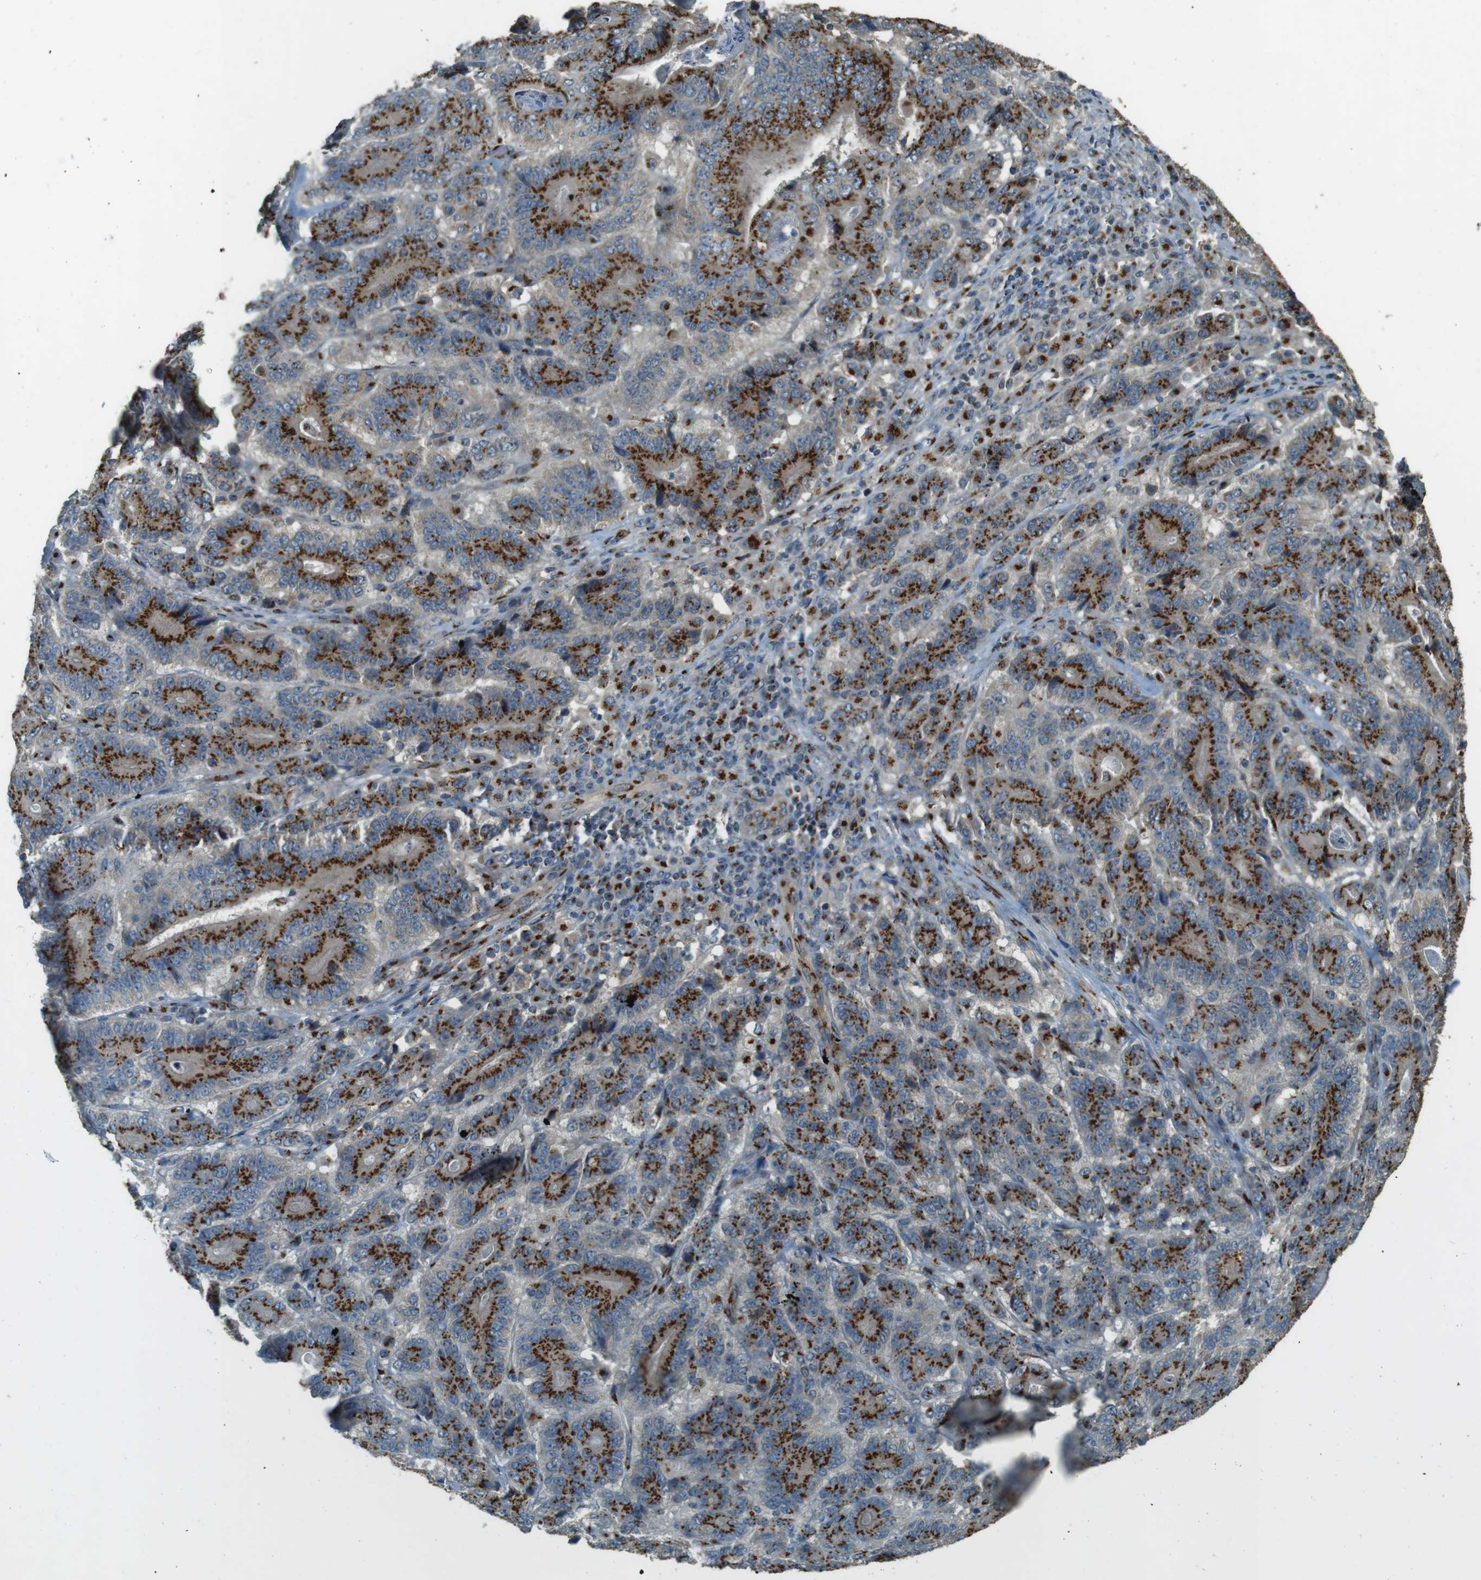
{"staining": {"intensity": "strong", "quantity": ">75%", "location": "cytoplasmic/membranous"}, "tissue": "stomach cancer", "cell_type": "Tumor cells", "image_type": "cancer", "snomed": [{"axis": "morphology", "description": "Adenocarcinoma, NOS"}, {"axis": "topography", "description": "Stomach"}], "caption": "Approximately >75% of tumor cells in human adenocarcinoma (stomach) reveal strong cytoplasmic/membranous protein positivity as visualized by brown immunohistochemical staining.", "gene": "TMEM115", "patient": {"sex": "female", "age": 73}}